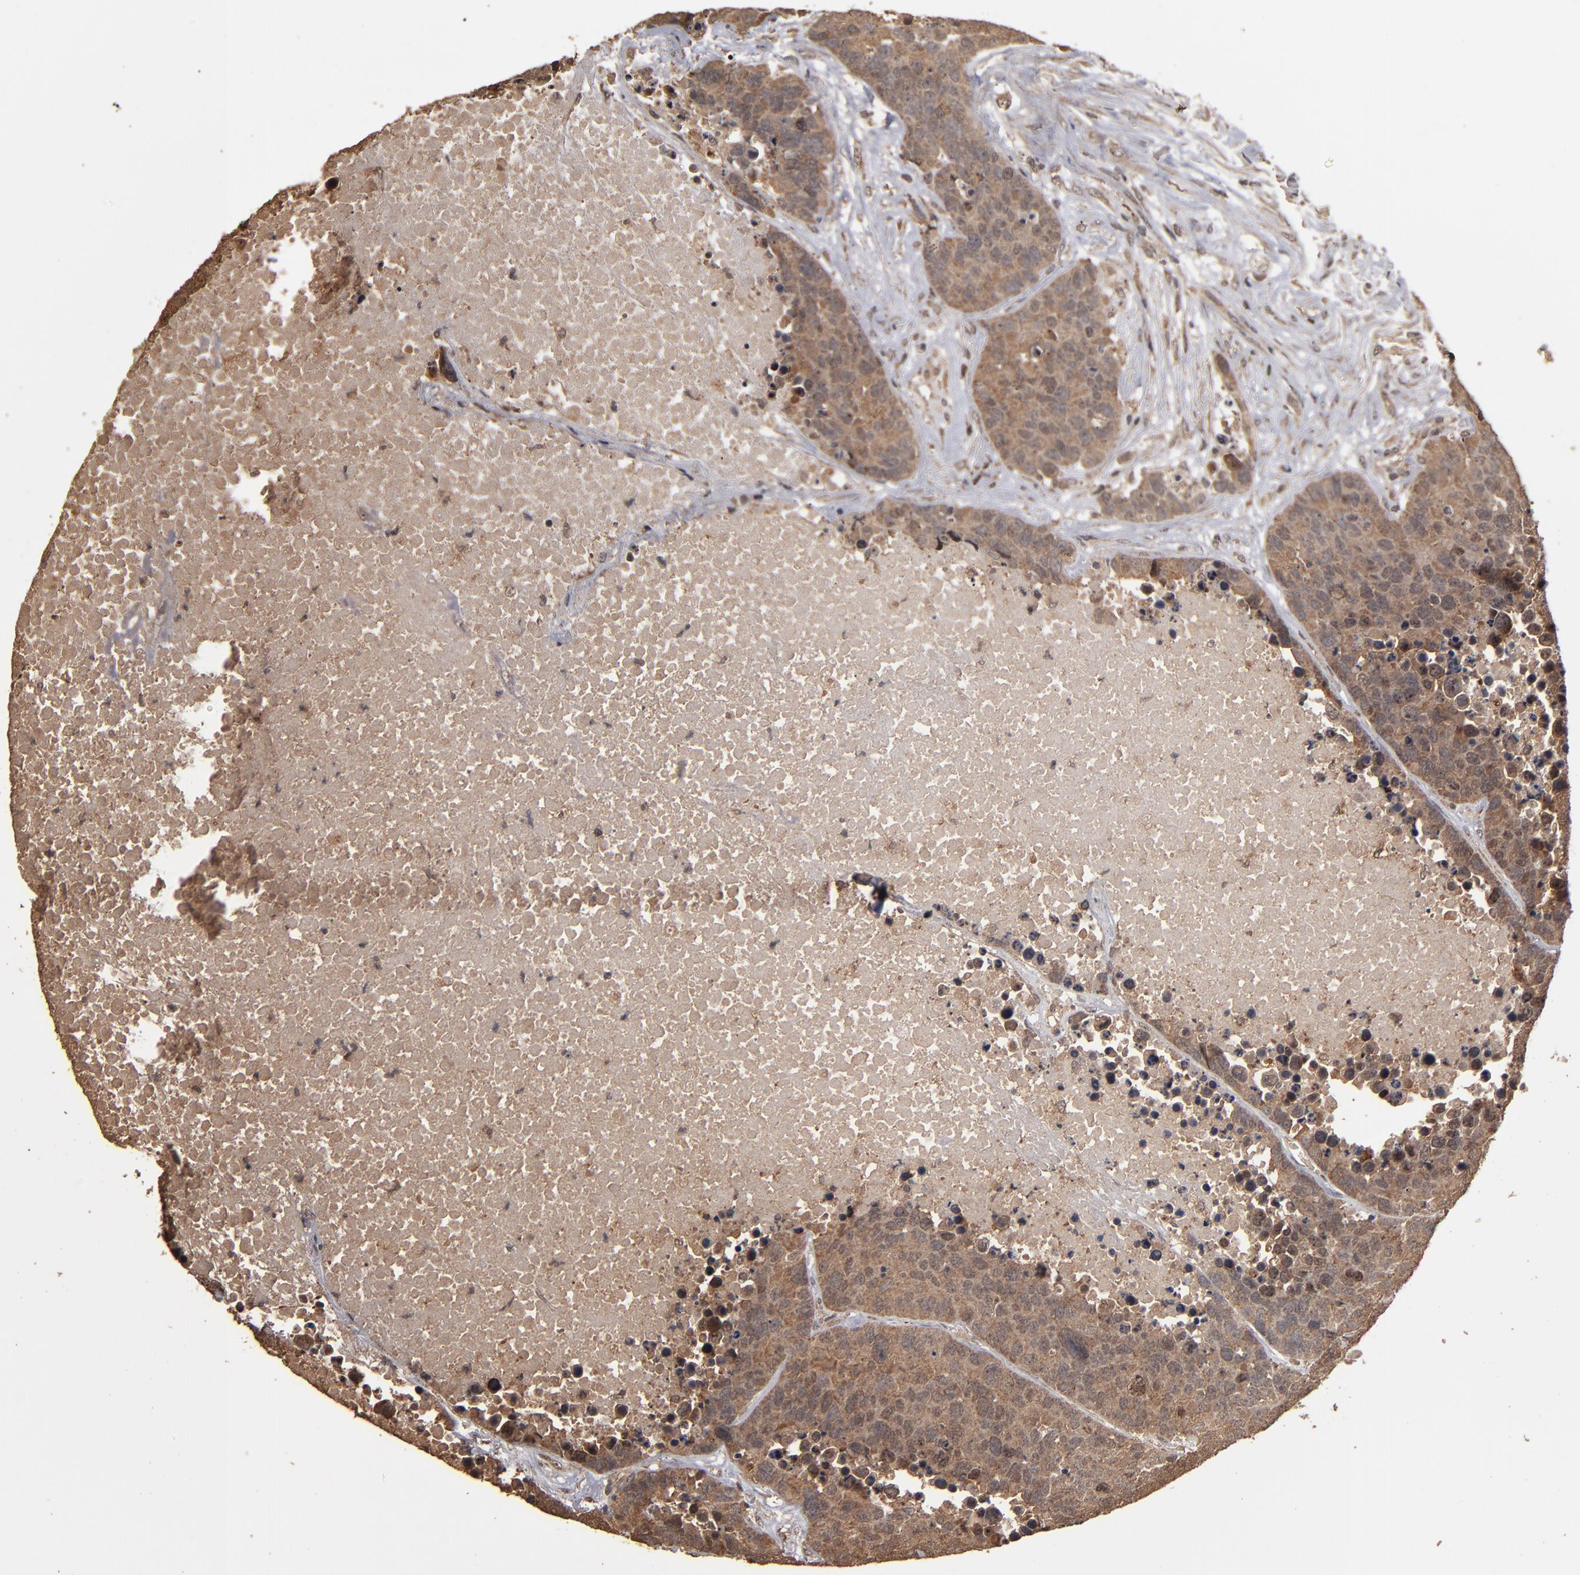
{"staining": {"intensity": "moderate", "quantity": ">75%", "location": "nuclear"}, "tissue": "carcinoid", "cell_type": "Tumor cells", "image_type": "cancer", "snomed": [{"axis": "morphology", "description": "Carcinoid, malignant, NOS"}, {"axis": "topography", "description": "Lung"}], "caption": "Carcinoid tissue demonstrates moderate nuclear positivity in approximately >75% of tumor cells, visualized by immunohistochemistry.", "gene": "NXF2B", "patient": {"sex": "male", "age": 60}}